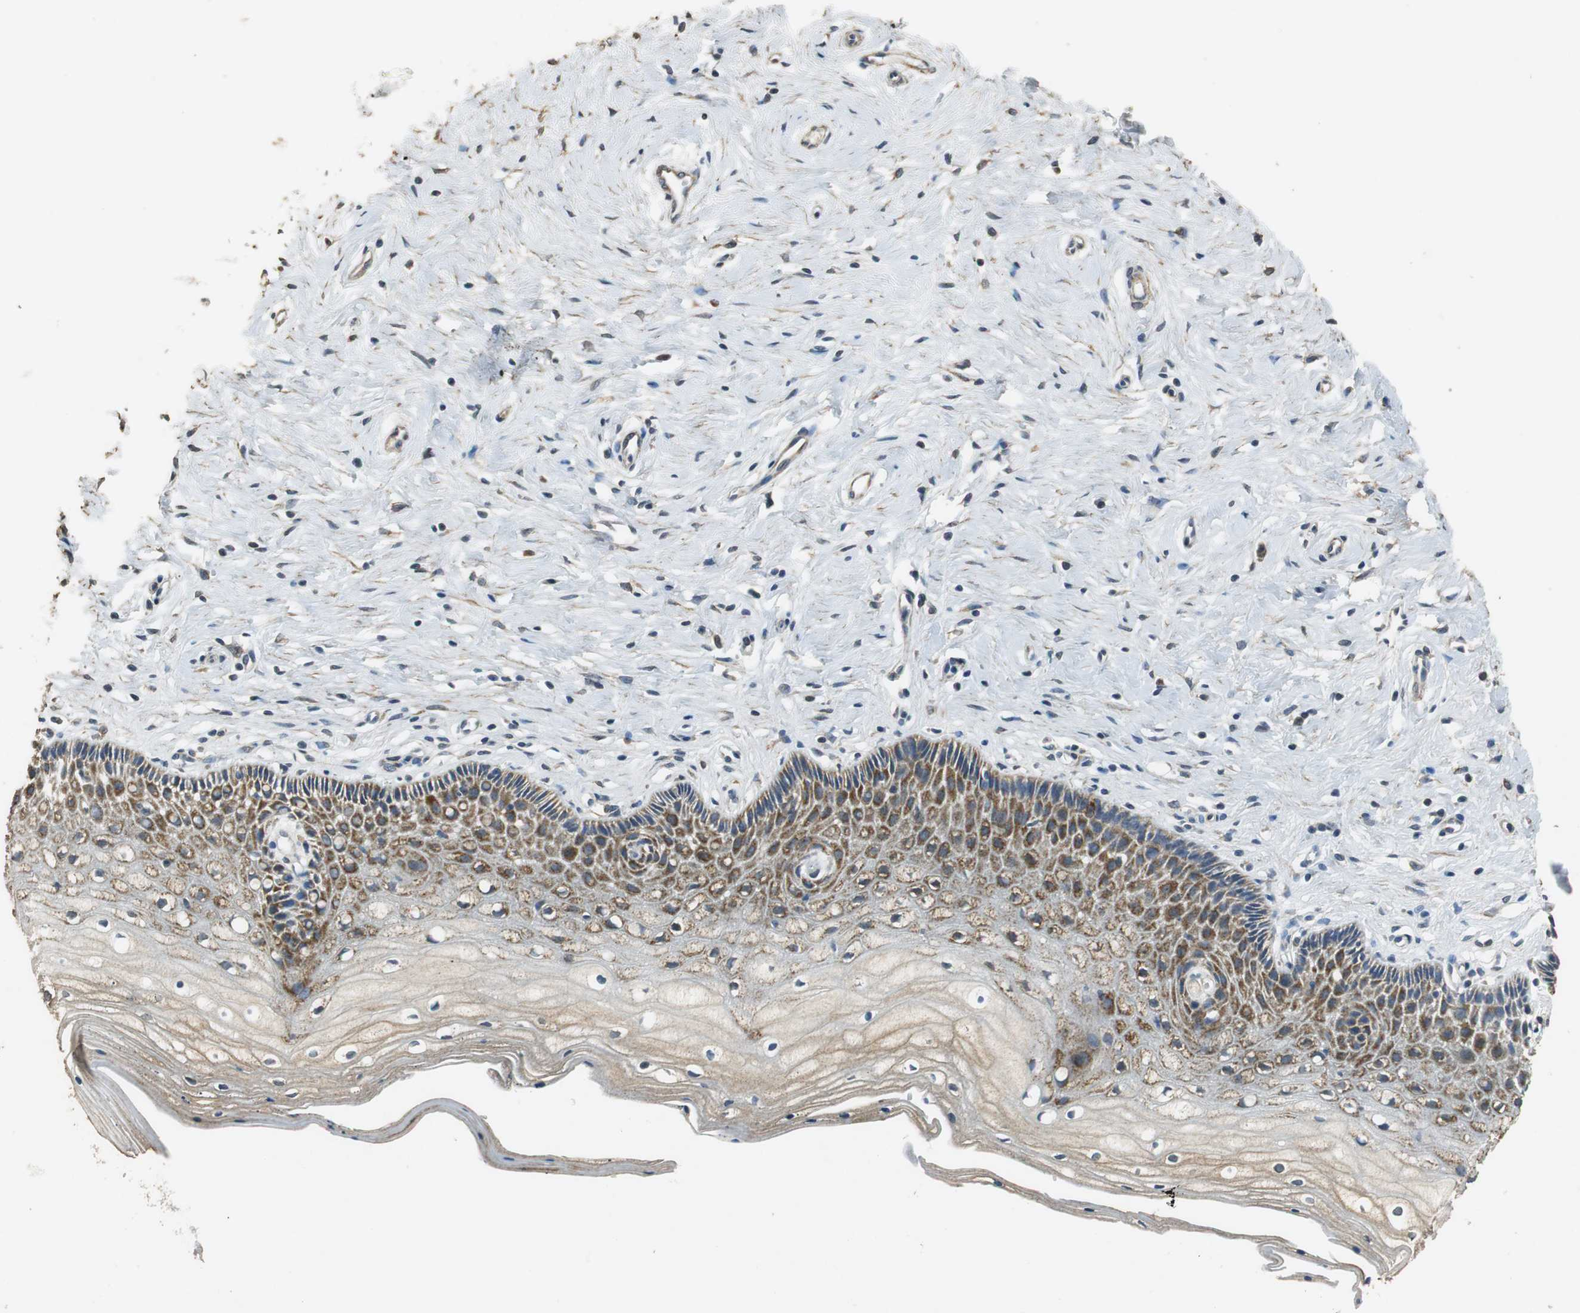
{"staining": {"intensity": "strong", "quantity": "25%-75%", "location": "cytoplasmic/membranous"}, "tissue": "cervix", "cell_type": "Squamous epithelial cells", "image_type": "normal", "snomed": [{"axis": "morphology", "description": "Normal tissue, NOS"}, {"axis": "topography", "description": "Cervix"}], "caption": "Protein staining of normal cervix demonstrates strong cytoplasmic/membranous positivity in about 25%-75% of squamous epithelial cells. (Stains: DAB (3,3'-diaminobenzidine) in brown, nuclei in blue, Microscopy: brightfield microscopy at high magnification).", "gene": "ALDH4A1", "patient": {"sex": "female", "age": 46}}